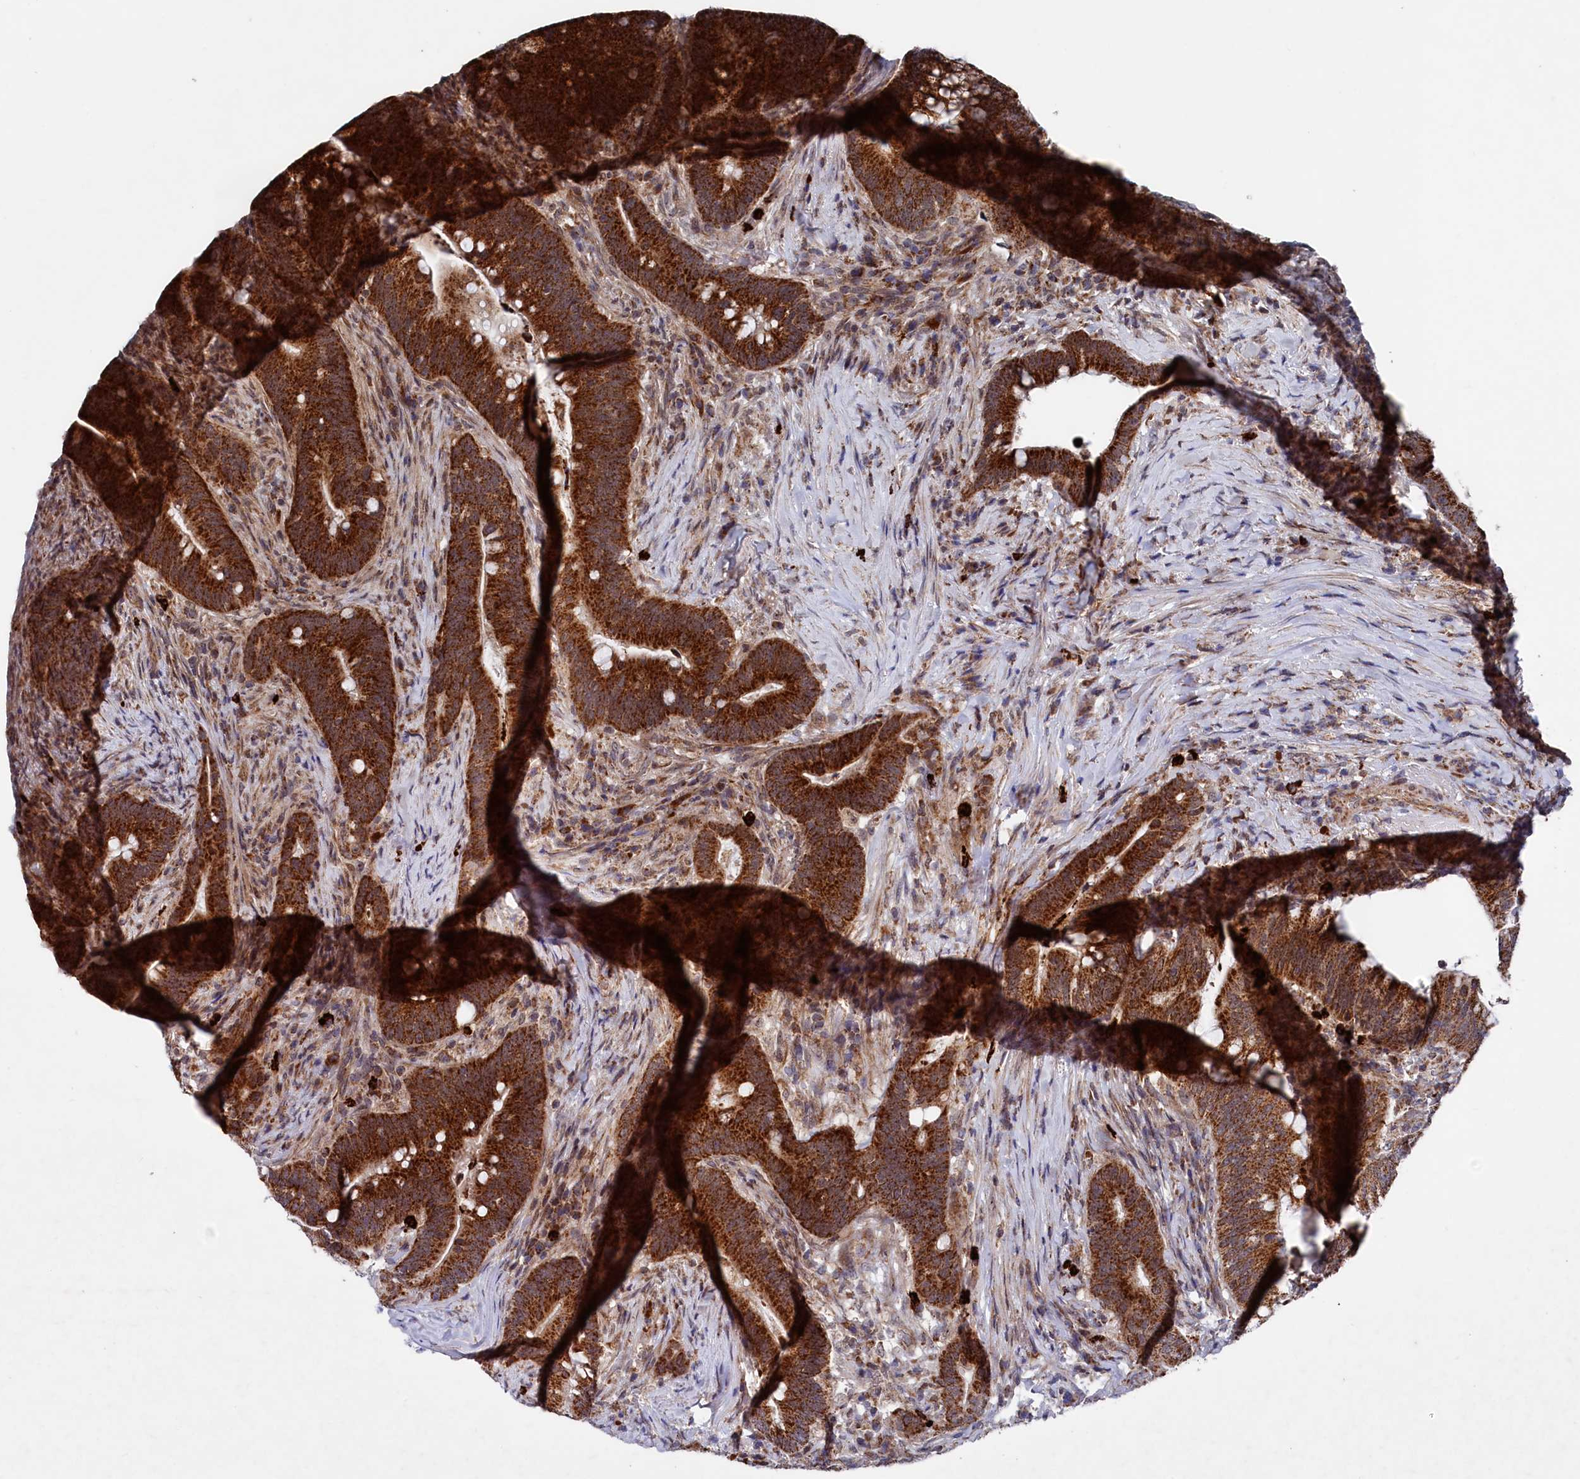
{"staining": {"intensity": "strong", "quantity": ">75%", "location": "cytoplasmic/membranous"}, "tissue": "colorectal cancer", "cell_type": "Tumor cells", "image_type": "cancer", "snomed": [{"axis": "morphology", "description": "Adenocarcinoma, NOS"}, {"axis": "topography", "description": "Colon"}], "caption": "Protein expression analysis of human adenocarcinoma (colorectal) reveals strong cytoplasmic/membranous positivity in approximately >75% of tumor cells.", "gene": "CHCHD1", "patient": {"sex": "female", "age": 66}}